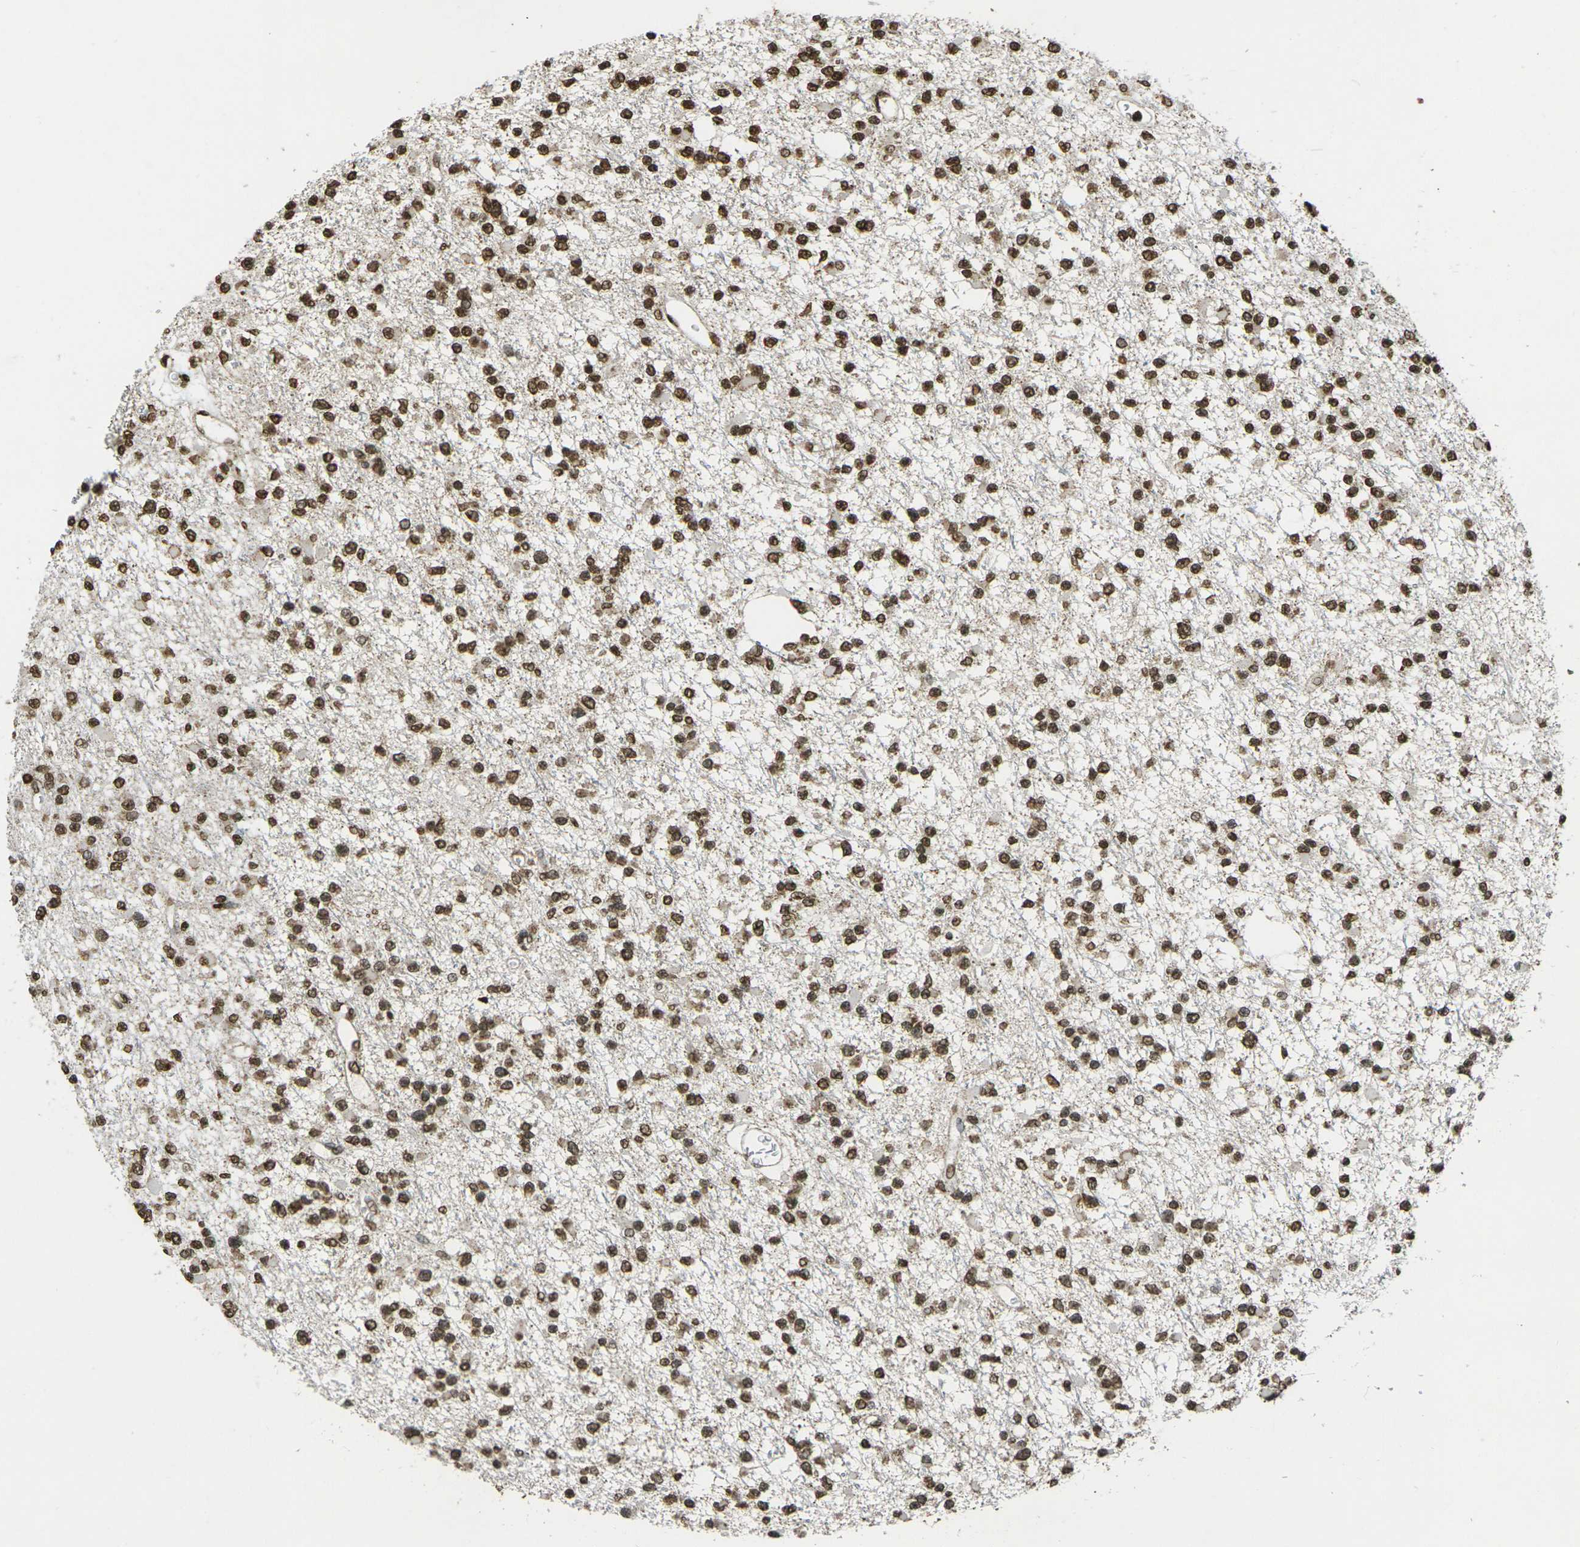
{"staining": {"intensity": "strong", "quantity": ">75%", "location": "nuclear"}, "tissue": "glioma", "cell_type": "Tumor cells", "image_type": "cancer", "snomed": [{"axis": "morphology", "description": "Glioma, malignant, Low grade"}, {"axis": "topography", "description": "Brain"}], "caption": "A high amount of strong nuclear expression is appreciated in about >75% of tumor cells in low-grade glioma (malignant) tissue.", "gene": "NEUROG2", "patient": {"sex": "female", "age": 22}}